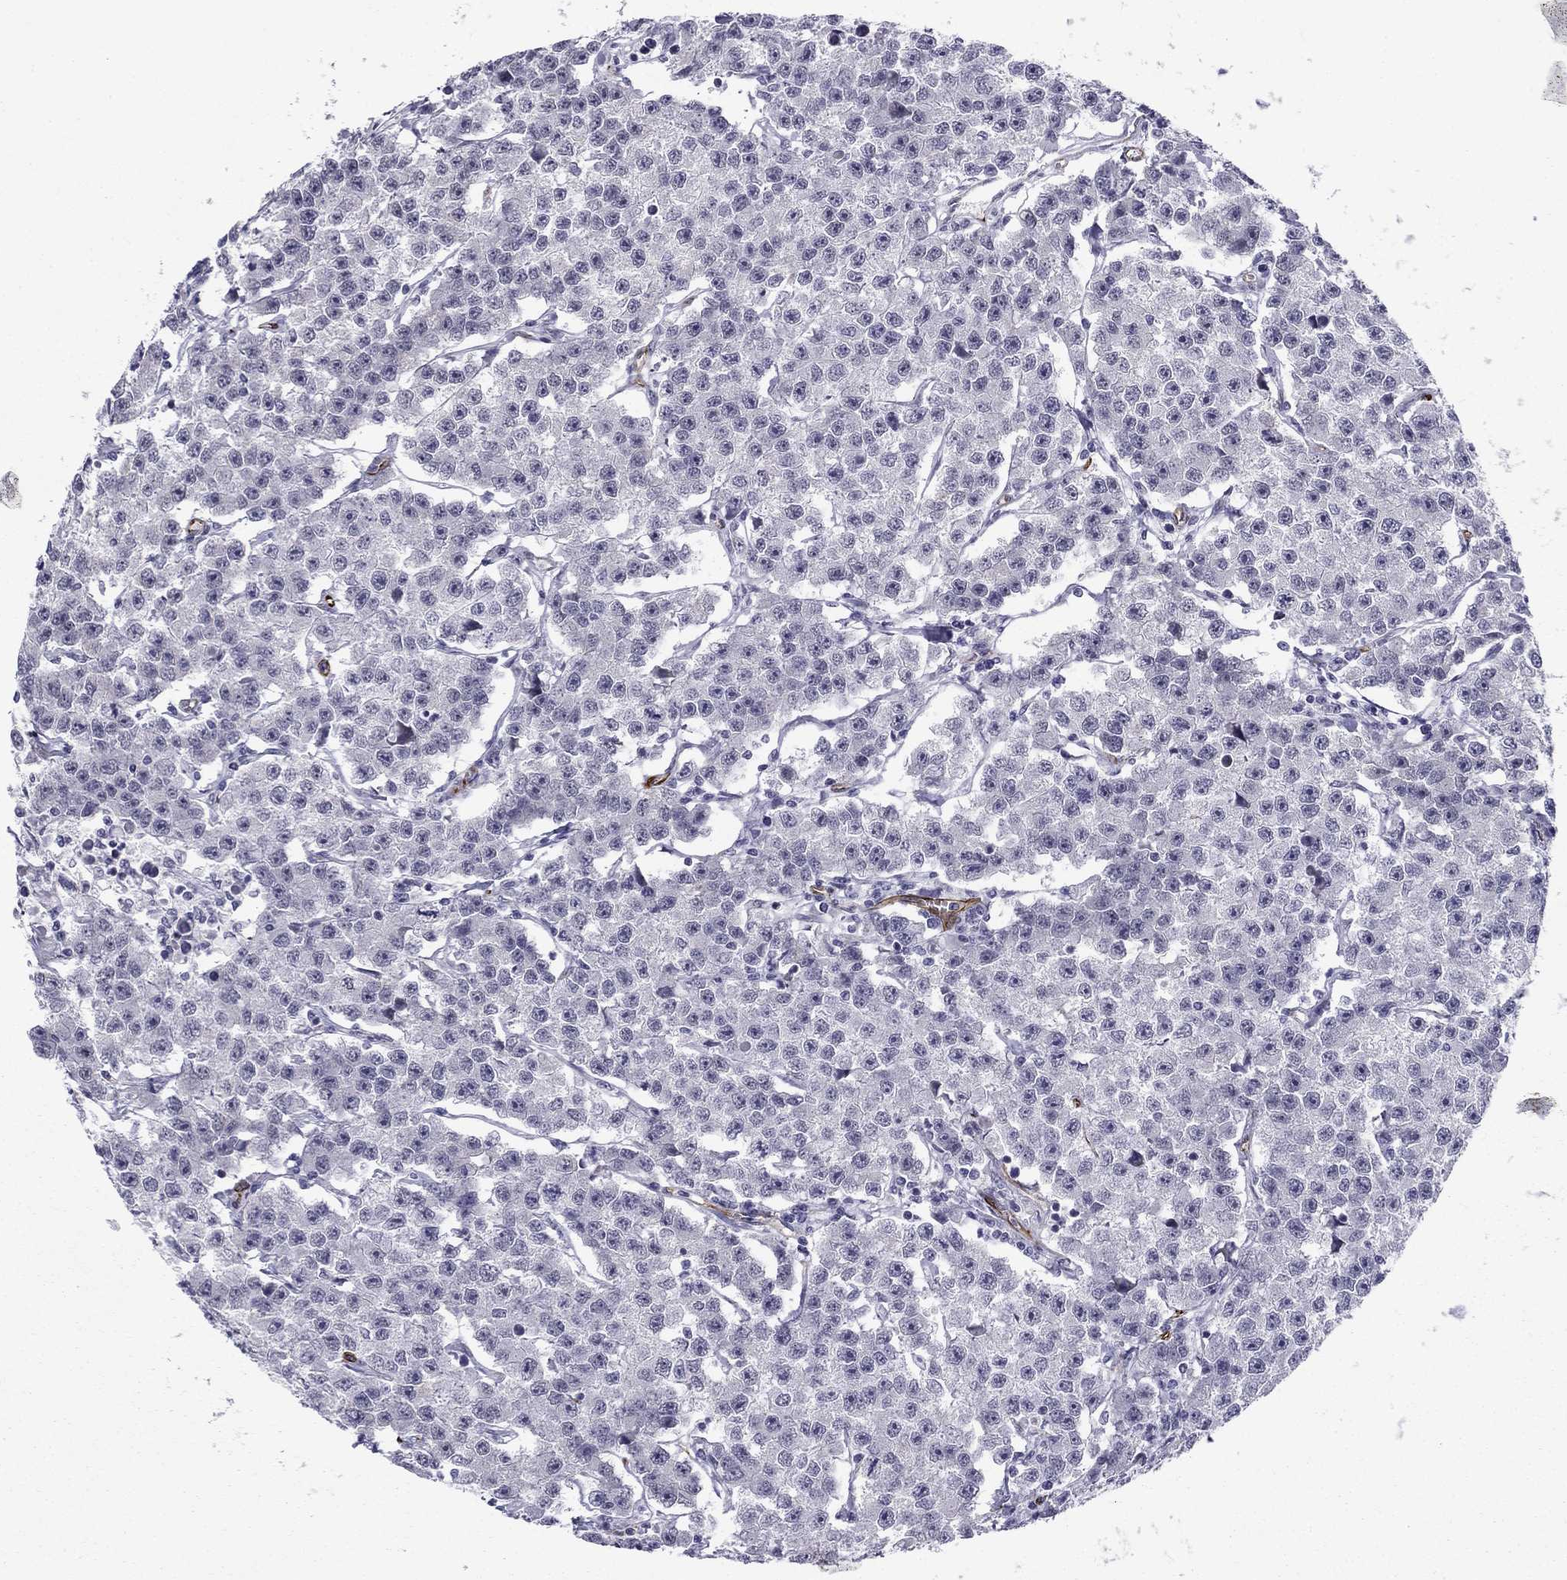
{"staining": {"intensity": "negative", "quantity": "none", "location": "none"}, "tissue": "testis cancer", "cell_type": "Tumor cells", "image_type": "cancer", "snomed": [{"axis": "morphology", "description": "Seminoma, NOS"}, {"axis": "topography", "description": "Testis"}], "caption": "An immunohistochemistry (IHC) histopathology image of seminoma (testis) is shown. There is no staining in tumor cells of seminoma (testis).", "gene": "ANKS4B", "patient": {"sex": "male", "age": 59}}